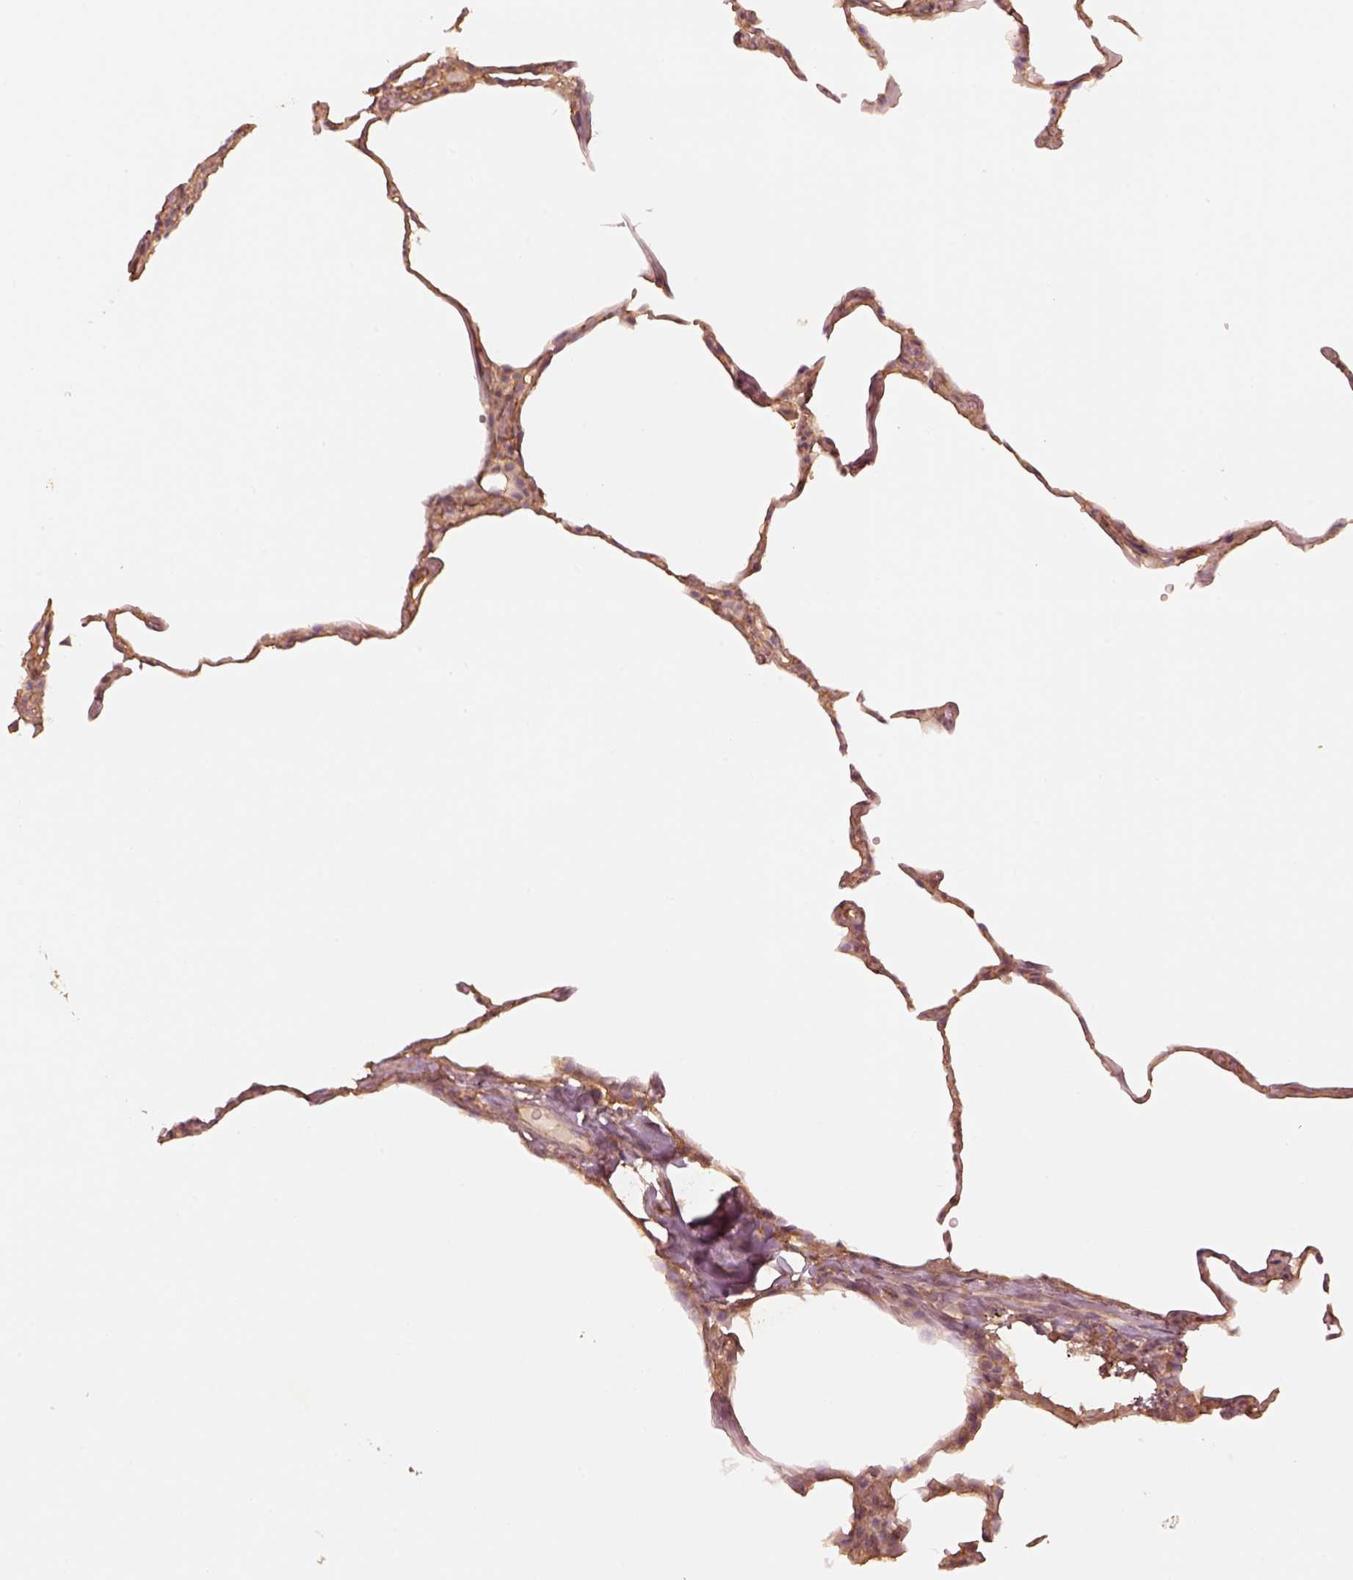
{"staining": {"intensity": "moderate", "quantity": ">75%", "location": "cytoplasmic/membranous"}, "tissue": "lung", "cell_type": "Alveolar cells", "image_type": "normal", "snomed": [{"axis": "morphology", "description": "Normal tissue, NOS"}, {"axis": "topography", "description": "Lung"}], "caption": "Lung stained with IHC displays moderate cytoplasmic/membranous positivity in approximately >75% of alveolar cells. Nuclei are stained in blue.", "gene": "WDR7", "patient": {"sex": "female", "age": 57}}